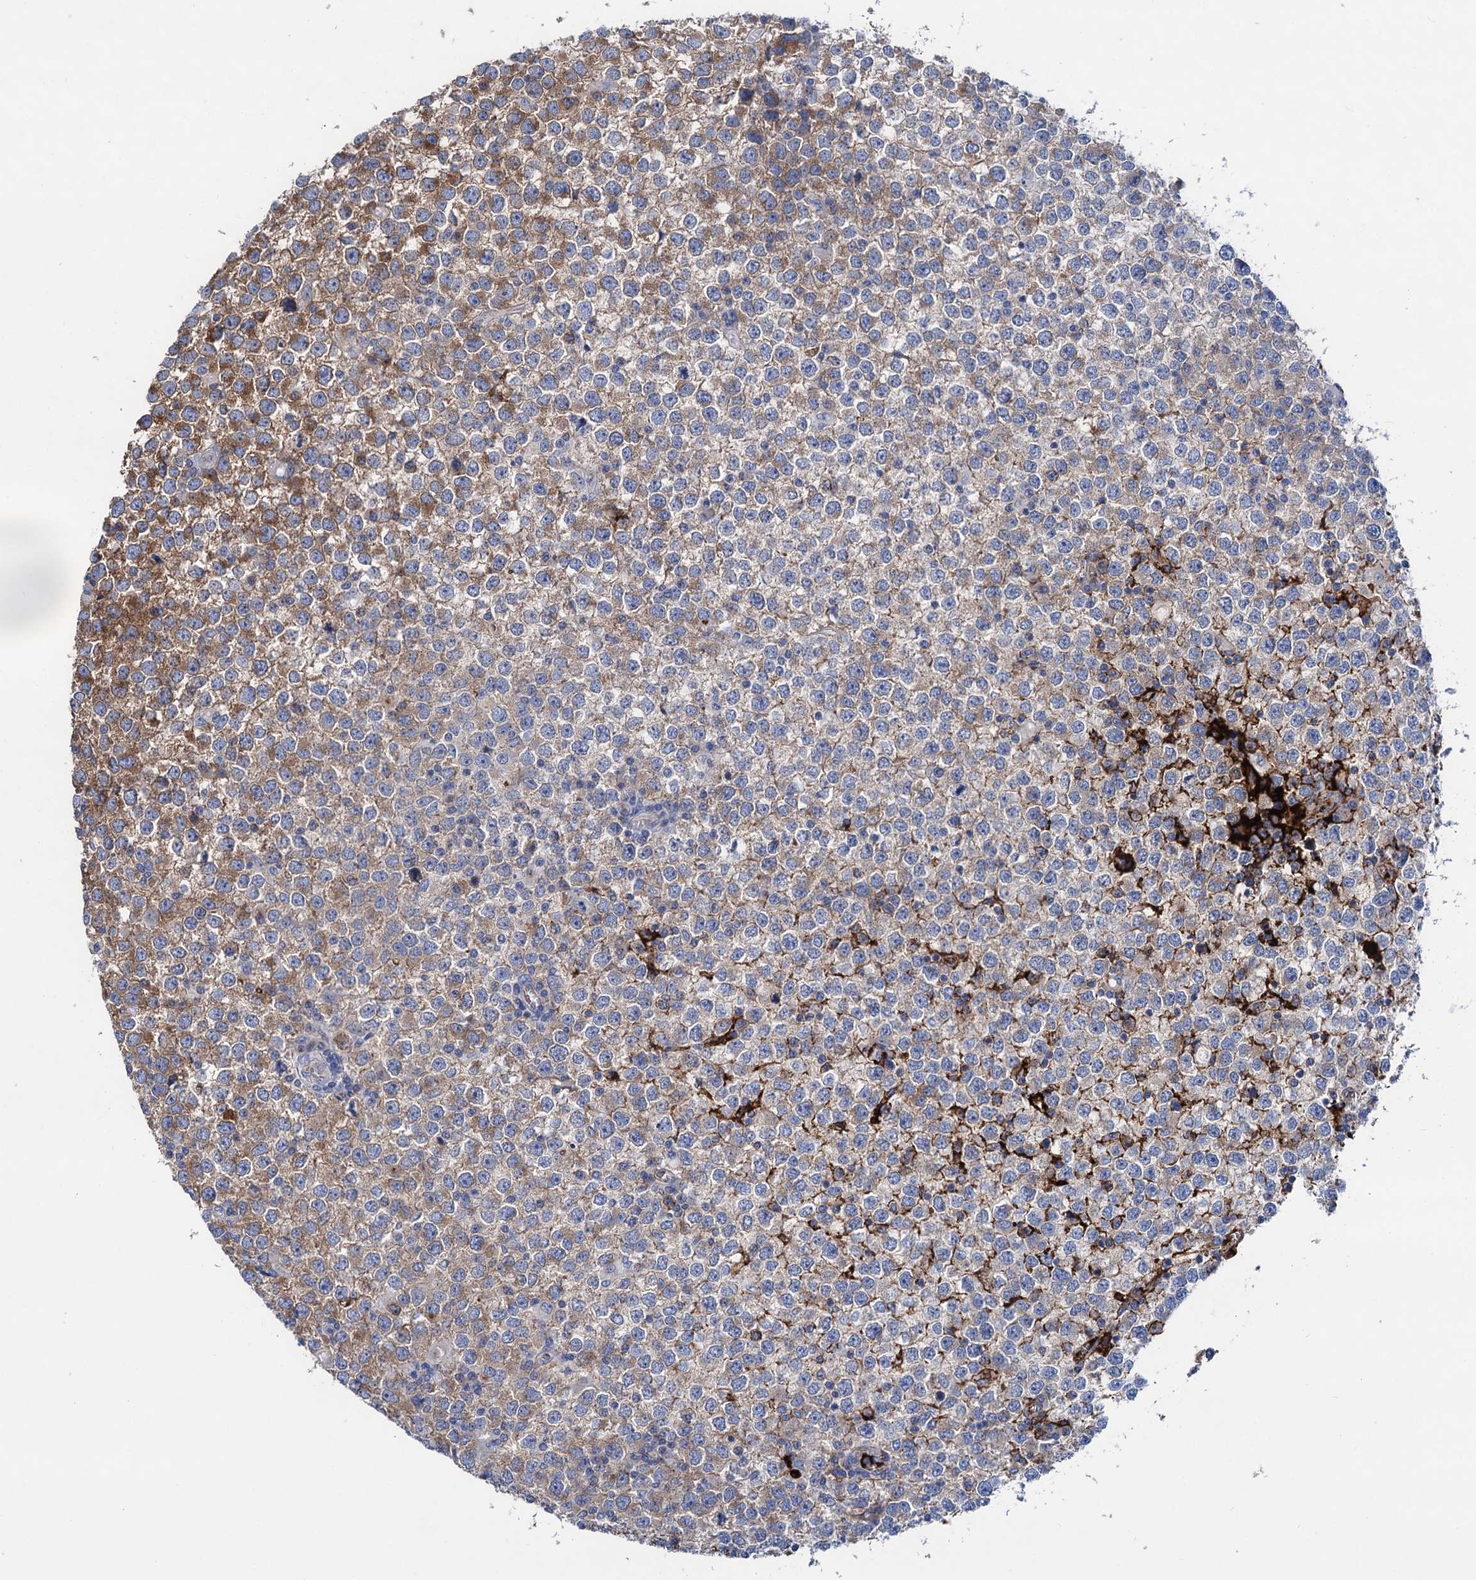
{"staining": {"intensity": "strong", "quantity": "25%-75%", "location": "cytoplasmic/membranous"}, "tissue": "testis cancer", "cell_type": "Tumor cells", "image_type": "cancer", "snomed": [{"axis": "morphology", "description": "Seminoma, NOS"}, {"axis": "topography", "description": "Testis"}], "caption": "Immunohistochemical staining of human seminoma (testis) exhibits strong cytoplasmic/membranous protein positivity in approximately 25%-75% of tumor cells. The staining is performed using DAB (3,3'-diaminobenzidine) brown chromogen to label protein expression. The nuclei are counter-stained blue using hematoxylin.", "gene": "ZNRD2", "patient": {"sex": "male", "age": 65}}